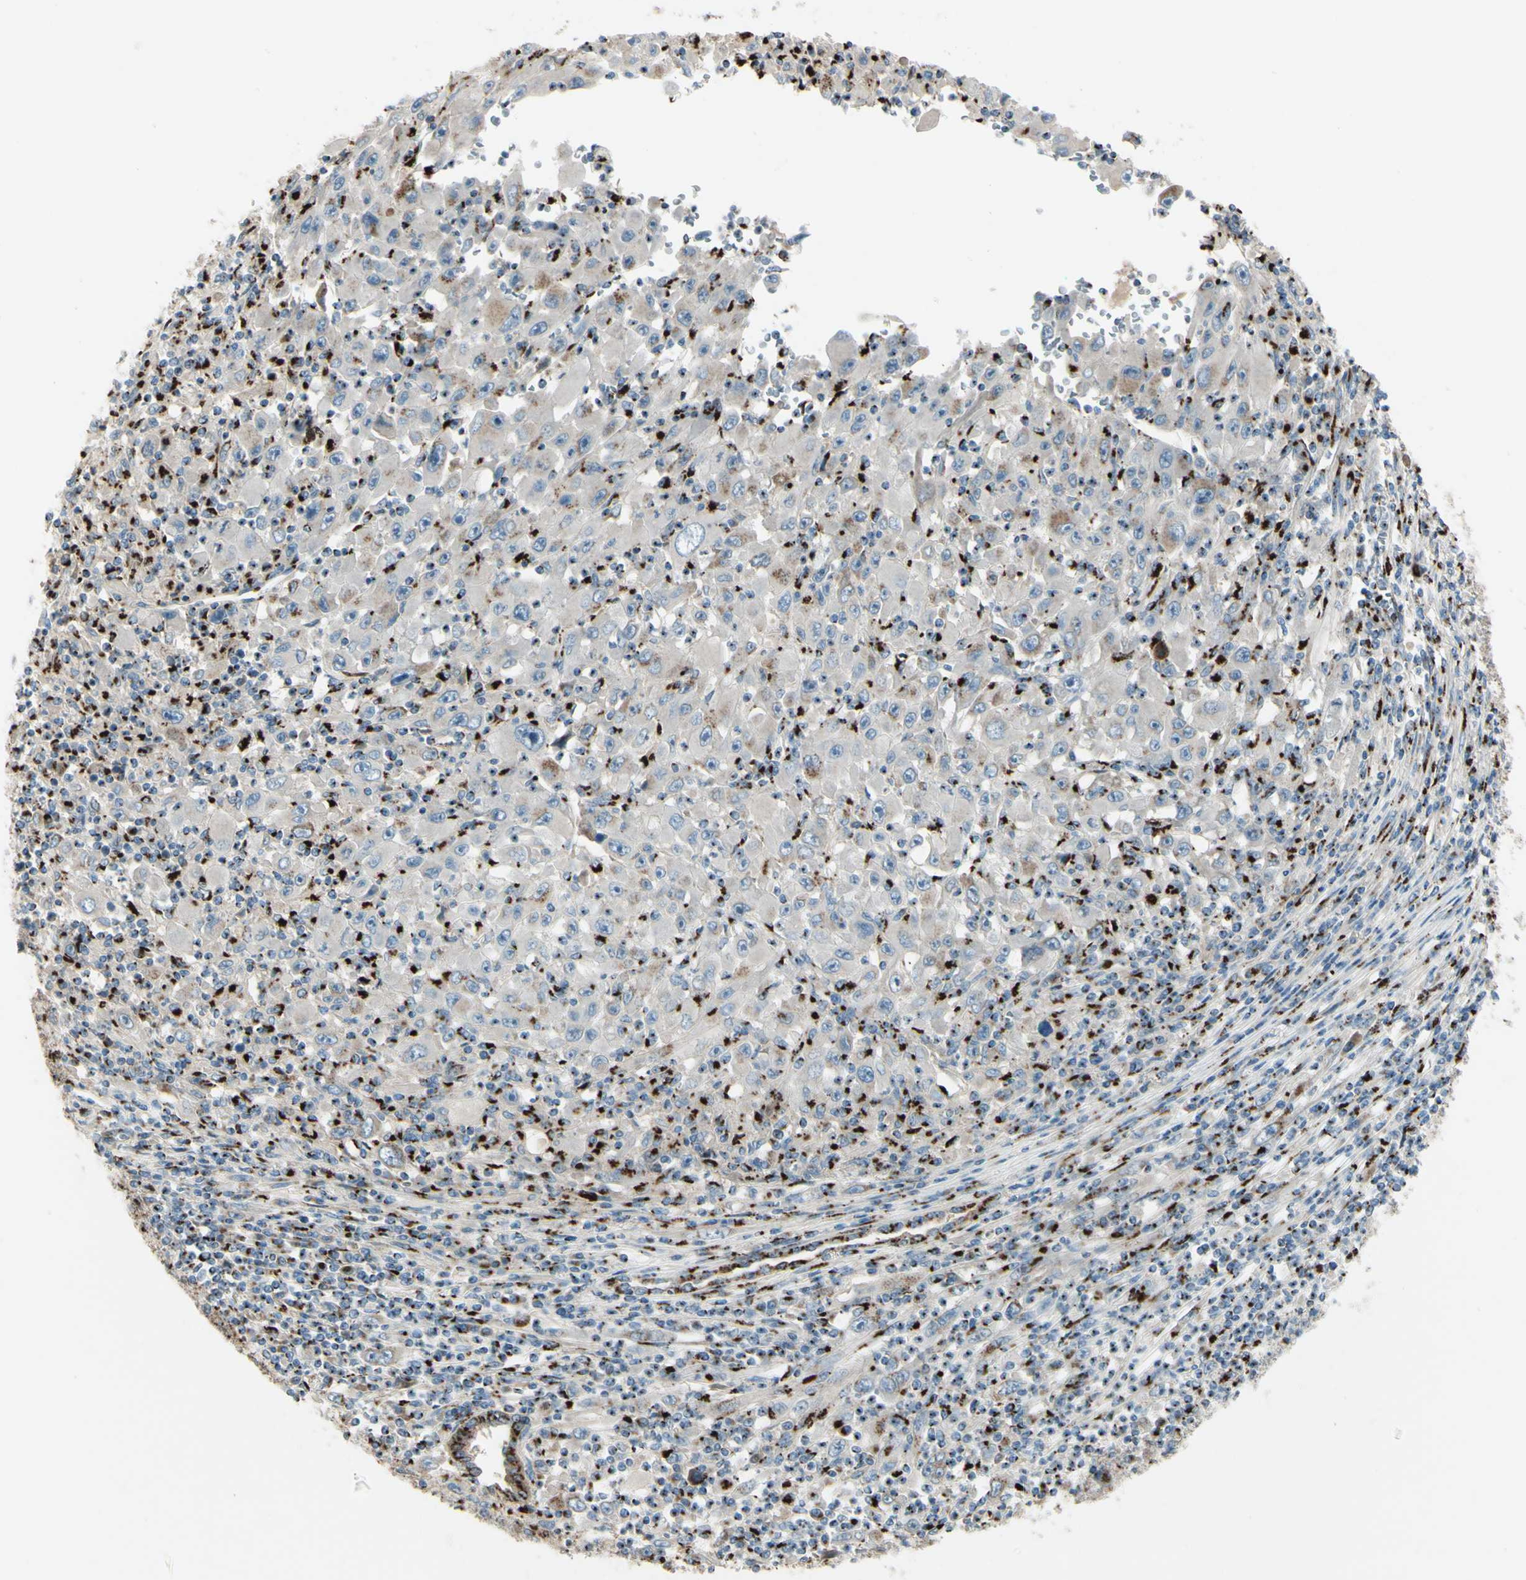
{"staining": {"intensity": "strong", "quantity": "25%-75%", "location": "cytoplasmic/membranous"}, "tissue": "melanoma", "cell_type": "Tumor cells", "image_type": "cancer", "snomed": [{"axis": "morphology", "description": "Malignant melanoma, Metastatic site"}, {"axis": "topography", "description": "Skin"}], "caption": "Melanoma stained with immunohistochemistry exhibits strong cytoplasmic/membranous positivity in approximately 25%-75% of tumor cells.", "gene": "B4GALT1", "patient": {"sex": "female", "age": 56}}